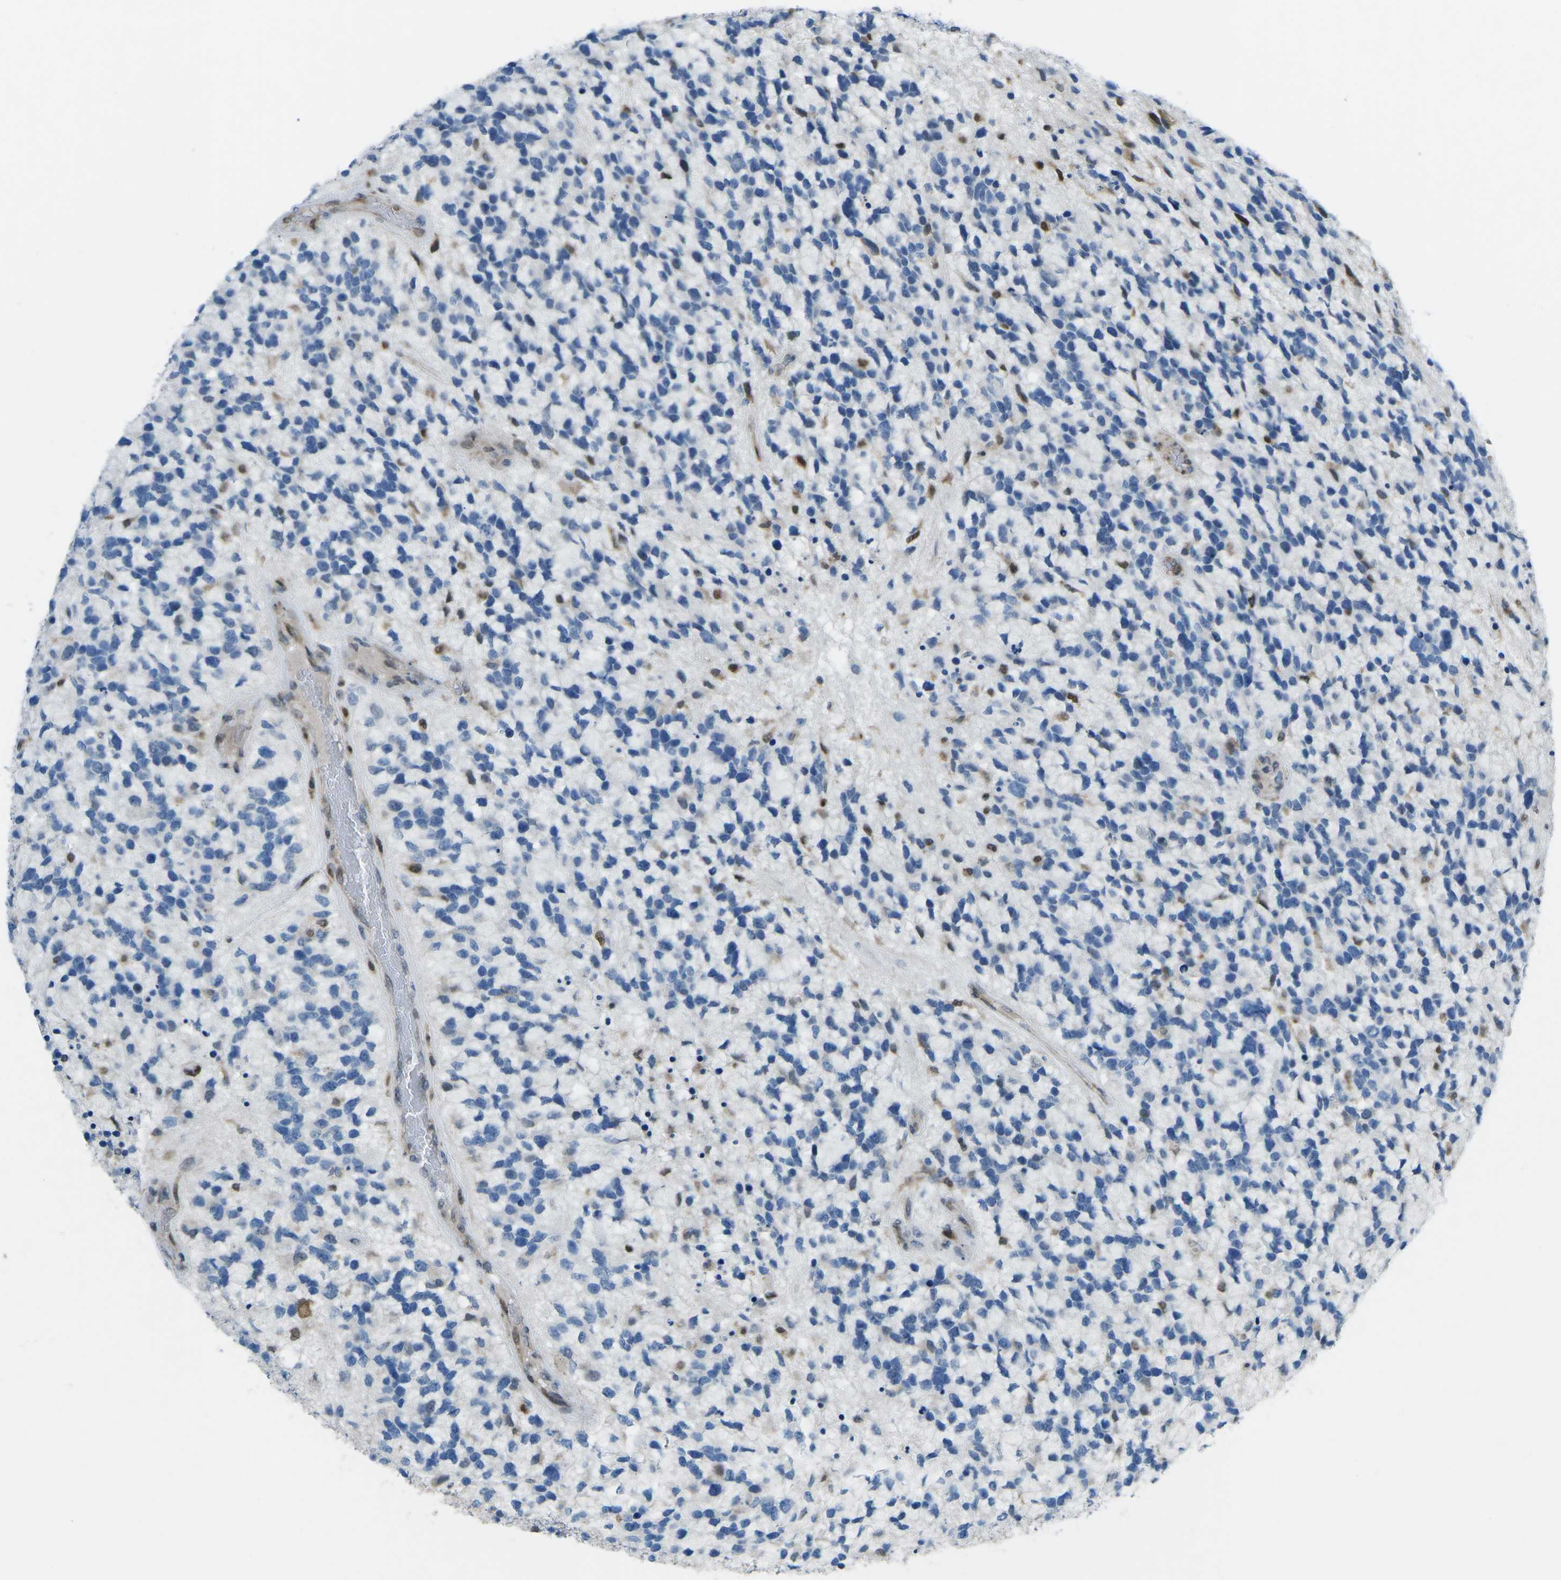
{"staining": {"intensity": "negative", "quantity": "none", "location": "none"}, "tissue": "glioma", "cell_type": "Tumor cells", "image_type": "cancer", "snomed": [{"axis": "morphology", "description": "Glioma, malignant, High grade"}, {"axis": "topography", "description": "Brain"}], "caption": "Immunohistochemistry (IHC) of glioma reveals no staining in tumor cells. Nuclei are stained in blue.", "gene": "MBNL1", "patient": {"sex": "female", "age": 58}}